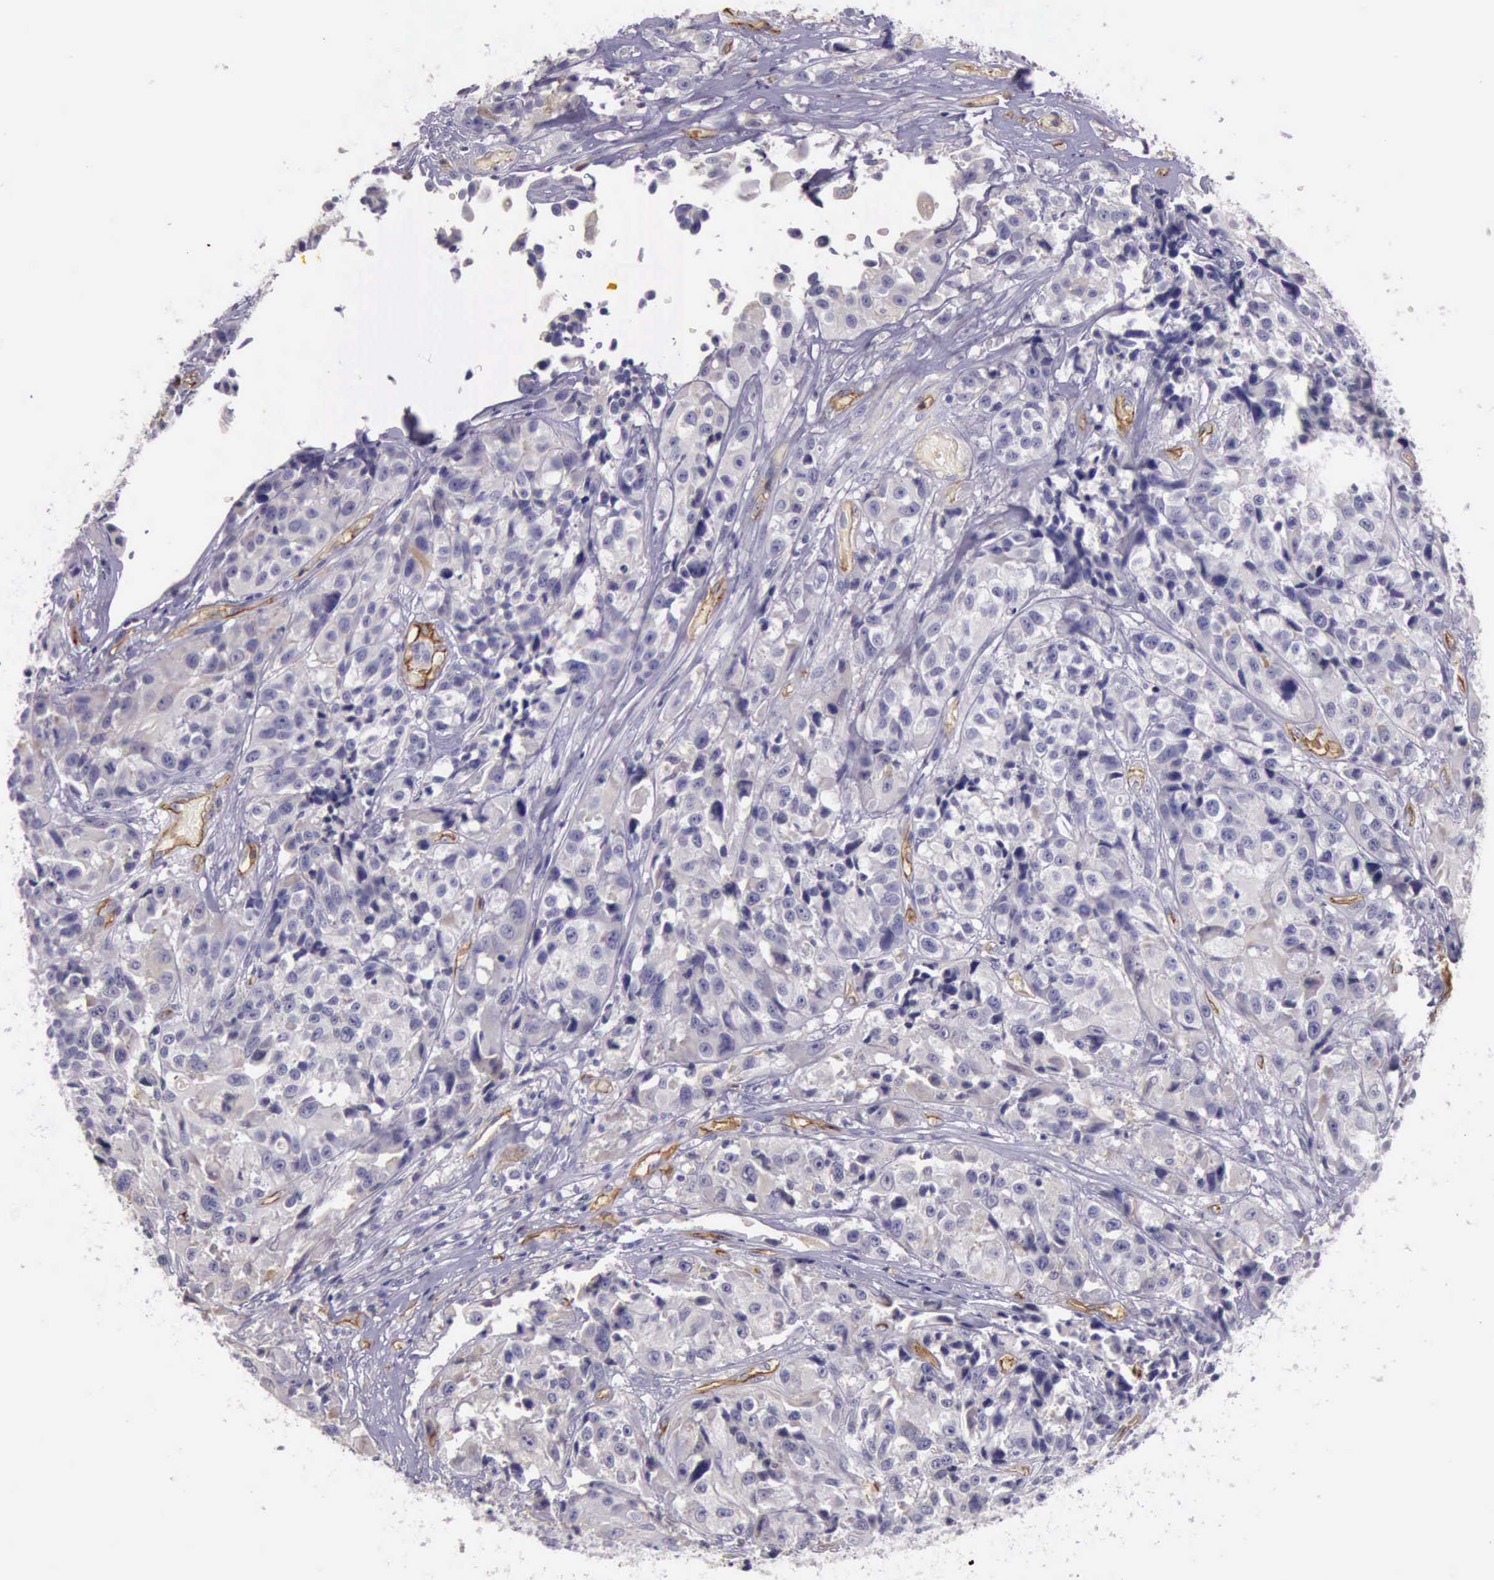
{"staining": {"intensity": "weak", "quantity": "<25%", "location": "cytoplasmic/membranous"}, "tissue": "urothelial cancer", "cell_type": "Tumor cells", "image_type": "cancer", "snomed": [{"axis": "morphology", "description": "Urothelial carcinoma, High grade"}, {"axis": "topography", "description": "Urinary bladder"}], "caption": "Protein analysis of urothelial cancer demonstrates no significant staining in tumor cells.", "gene": "TCEANC", "patient": {"sex": "female", "age": 81}}